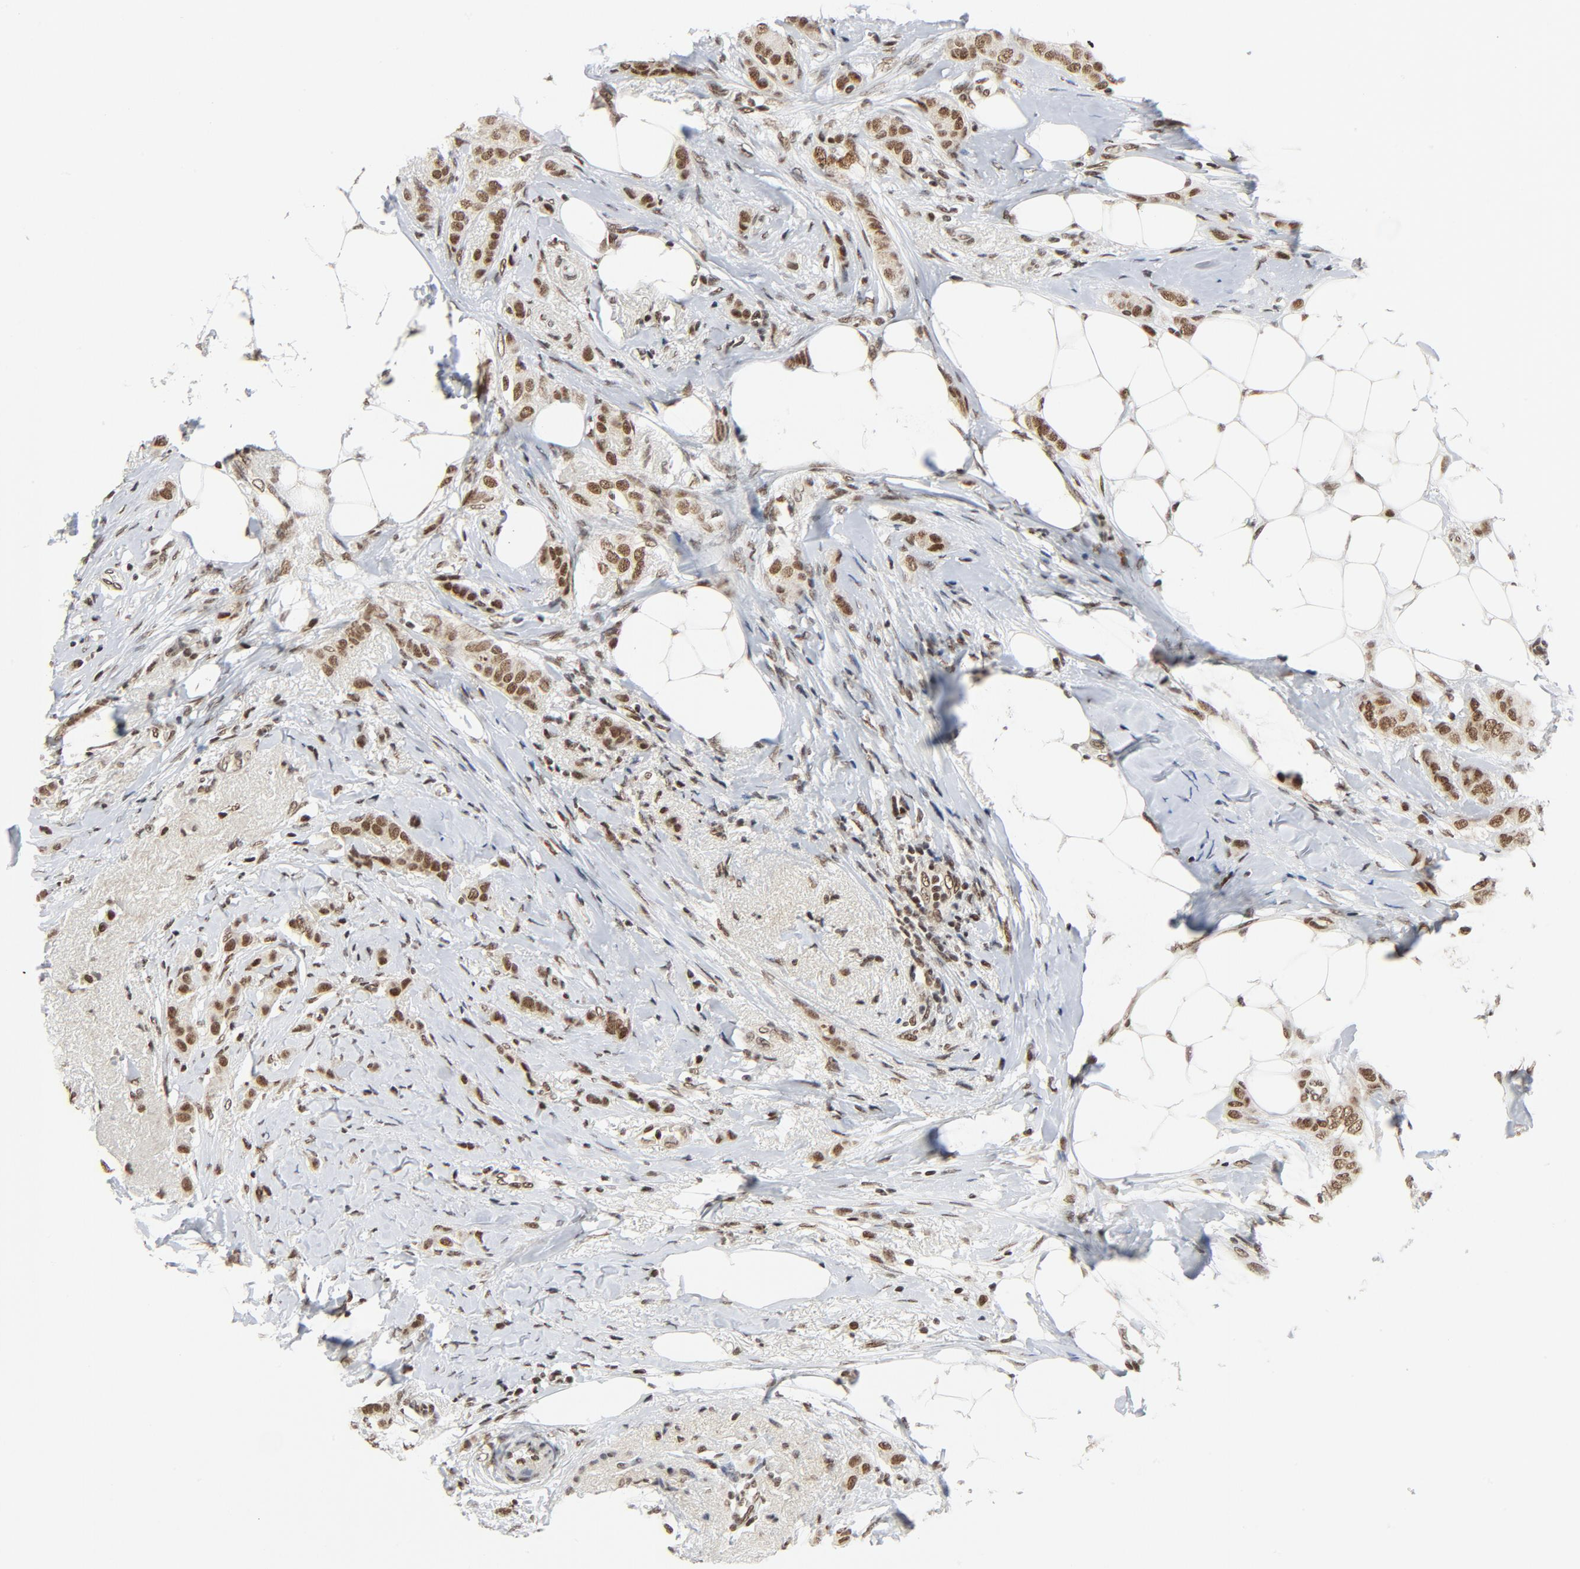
{"staining": {"intensity": "moderate", "quantity": ">75%", "location": "nuclear"}, "tissue": "breast cancer", "cell_type": "Tumor cells", "image_type": "cancer", "snomed": [{"axis": "morphology", "description": "Lobular carcinoma"}, {"axis": "topography", "description": "Breast"}], "caption": "Brown immunohistochemical staining in breast cancer (lobular carcinoma) exhibits moderate nuclear positivity in about >75% of tumor cells.", "gene": "ERCC1", "patient": {"sex": "female", "age": 55}}